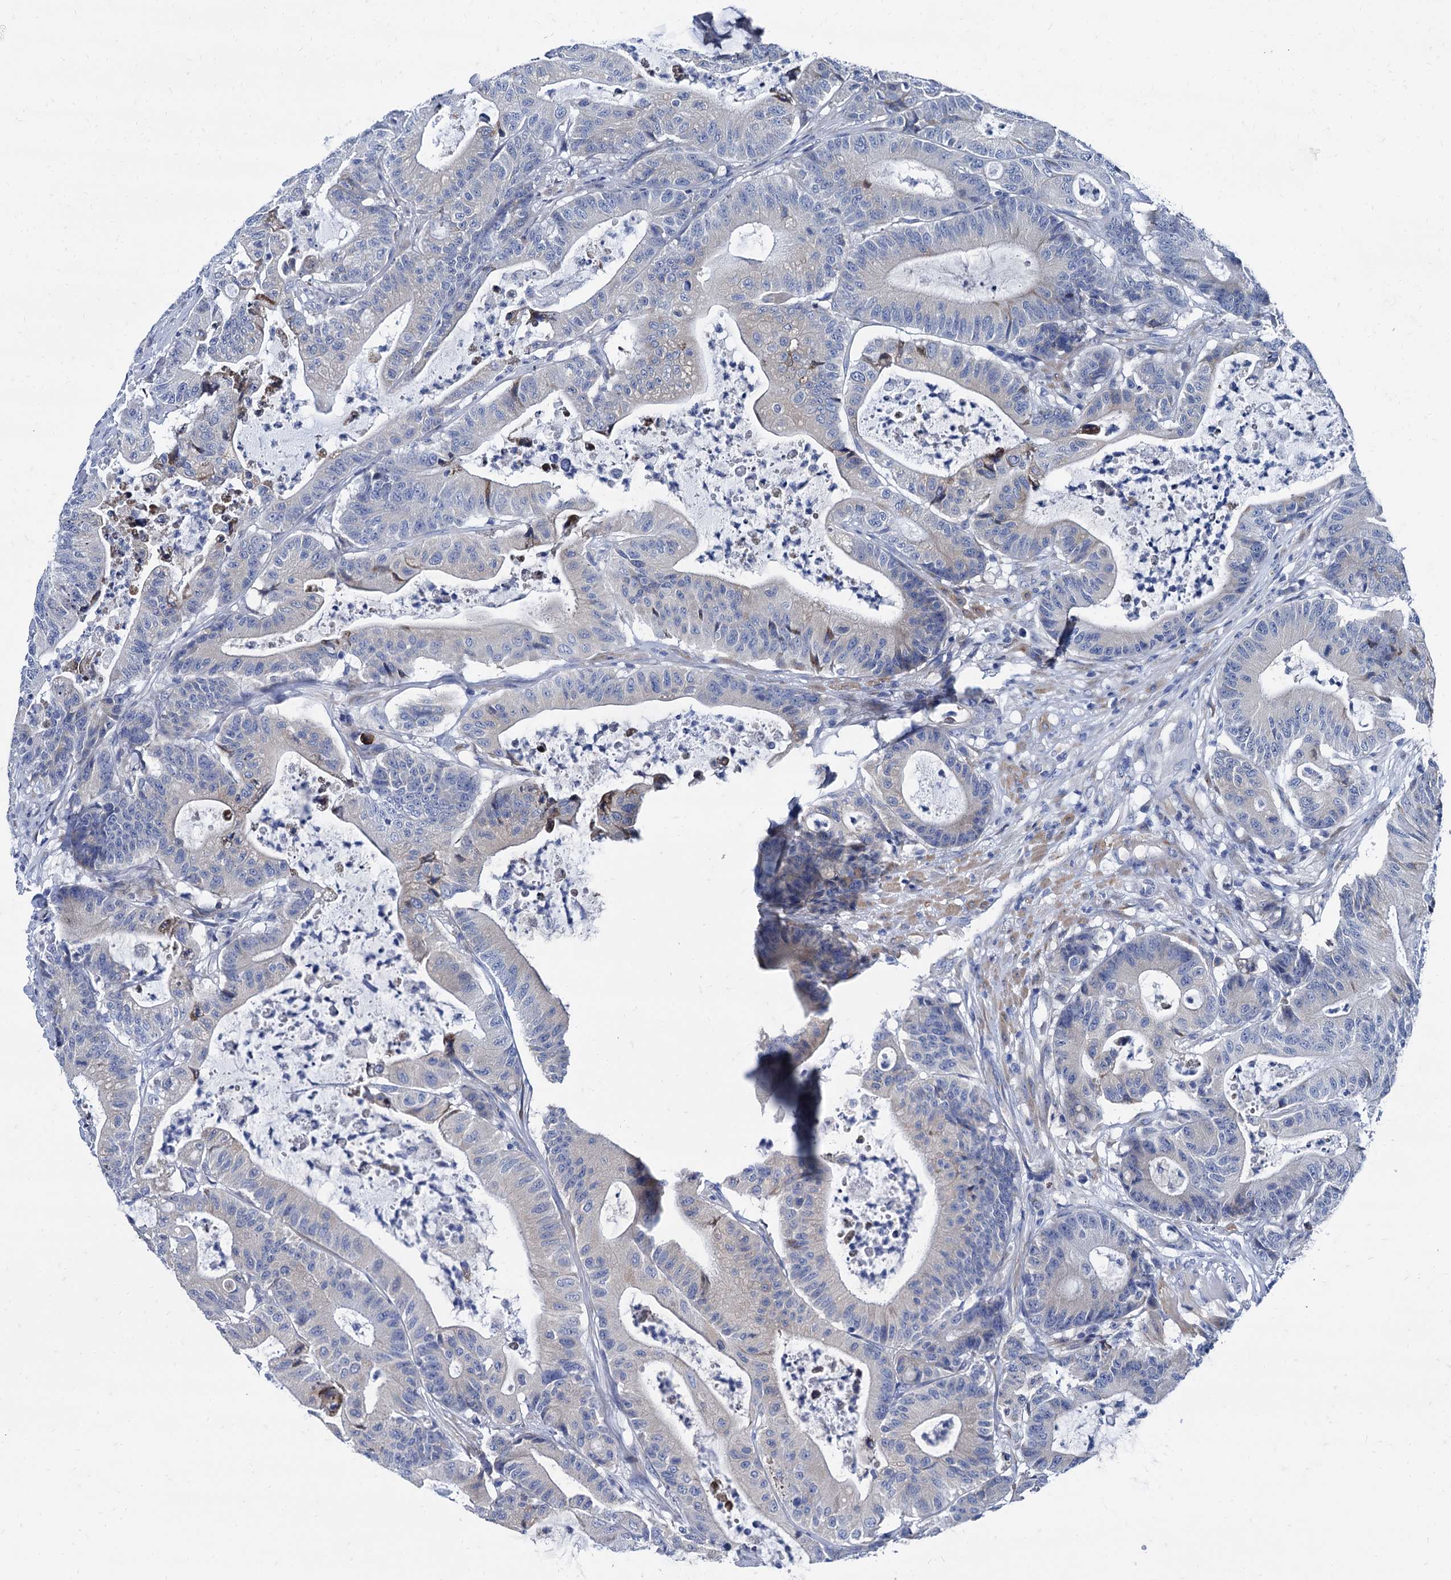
{"staining": {"intensity": "negative", "quantity": "none", "location": "none"}, "tissue": "colorectal cancer", "cell_type": "Tumor cells", "image_type": "cancer", "snomed": [{"axis": "morphology", "description": "Adenocarcinoma, NOS"}, {"axis": "topography", "description": "Rectum"}], "caption": "Tumor cells are negative for protein expression in human colorectal cancer. (Brightfield microscopy of DAB (3,3'-diaminobenzidine) immunohistochemistry (IHC) at high magnification).", "gene": "FOXR2", "patient": {"sex": "male", "age": 63}}